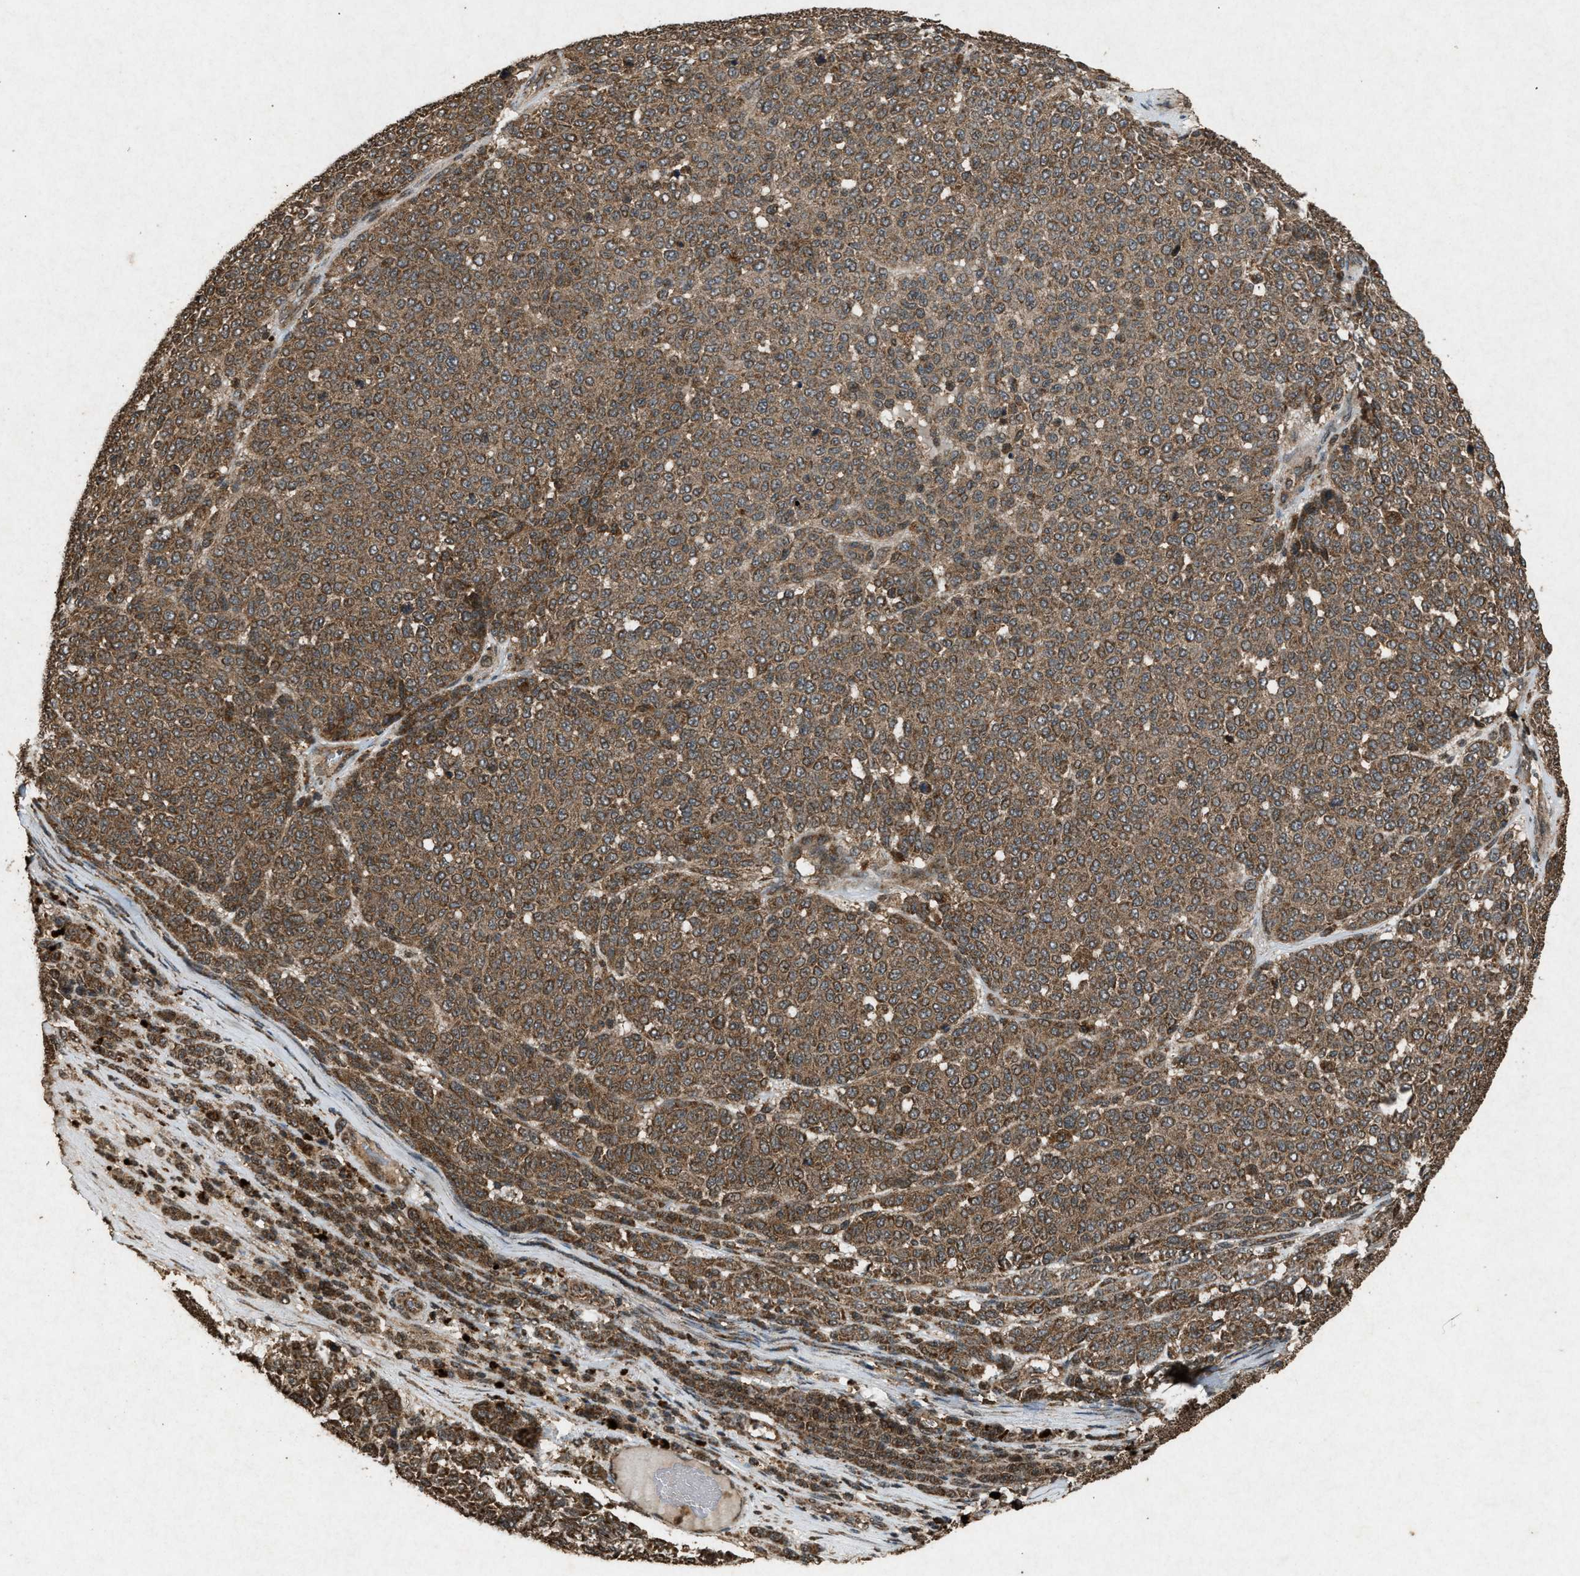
{"staining": {"intensity": "moderate", "quantity": ">75%", "location": "cytoplasmic/membranous"}, "tissue": "melanoma", "cell_type": "Tumor cells", "image_type": "cancer", "snomed": [{"axis": "morphology", "description": "Malignant melanoma, NOS"}, {"axis": "topography", "description": "Skin"}], "caption": "Immunohistochemical staining of malignant melanoma exhibits medium levels of moderate cytoplasmic/membranous staining in approximately >75% of tumor cells.", "gene": "OAS1", "patient": {"sex": "male", "age": 59}}